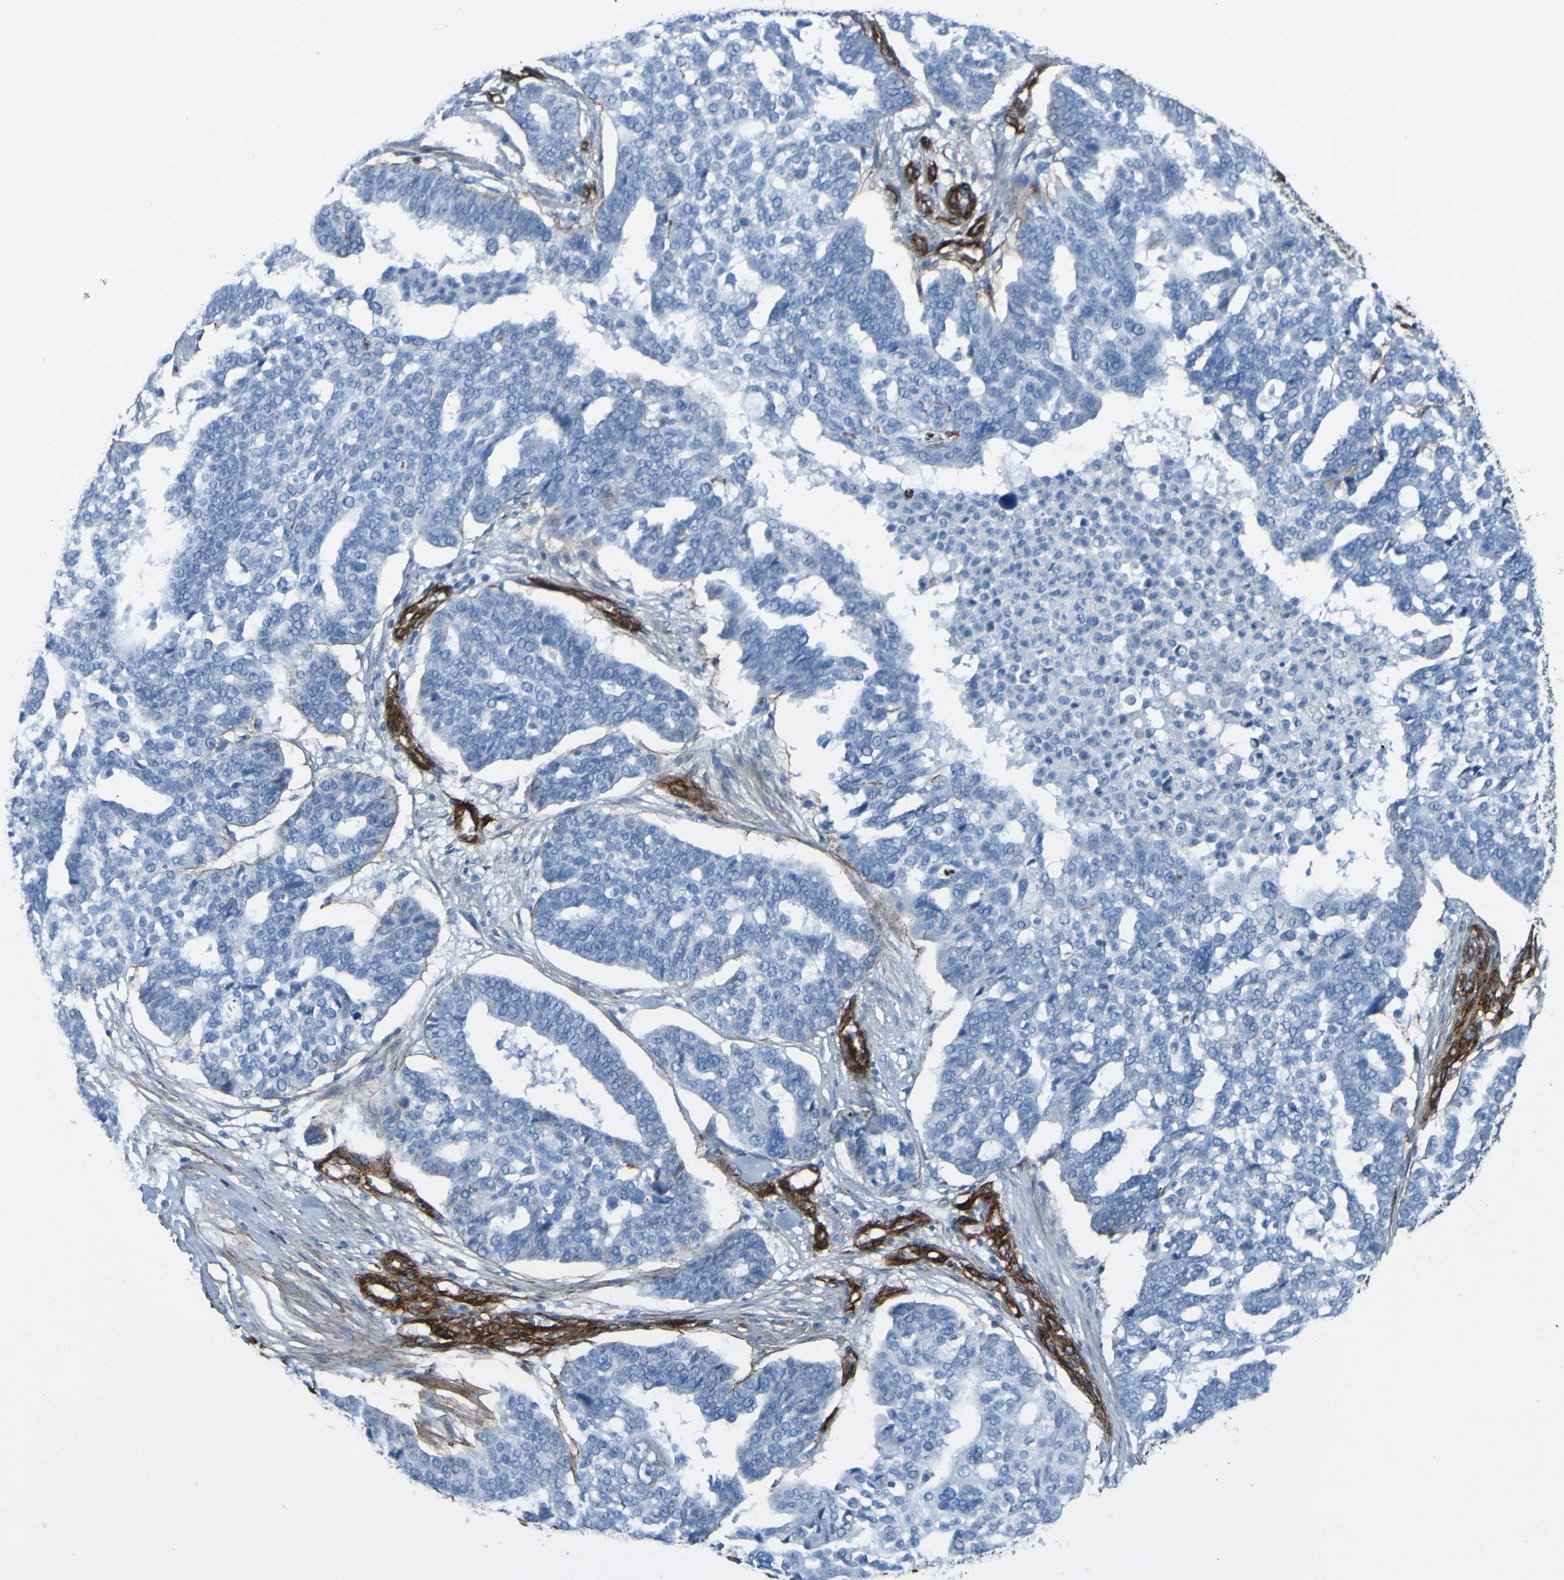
{"staining": {"intensity": "negative", "quantity": "none", "location": "none"}, "tissue": "ovarian cancer", "cell_type": "Tumor cells", "image_type": "cancer", "snomed": [{"axis": "morphology", "description": "Cystadenocarcinoma, serous, NOS"}, {"axis": "topography", "description": "Ovary"}], "caption": "The immunohistochemistry (IHC) histopathology image has no significant staining in tumor cells of ovarian cancer (serous cystadenocarcinoma) tissue.", "gene": "COL4A2", "patient": {"sex": "female", "age": 59}}